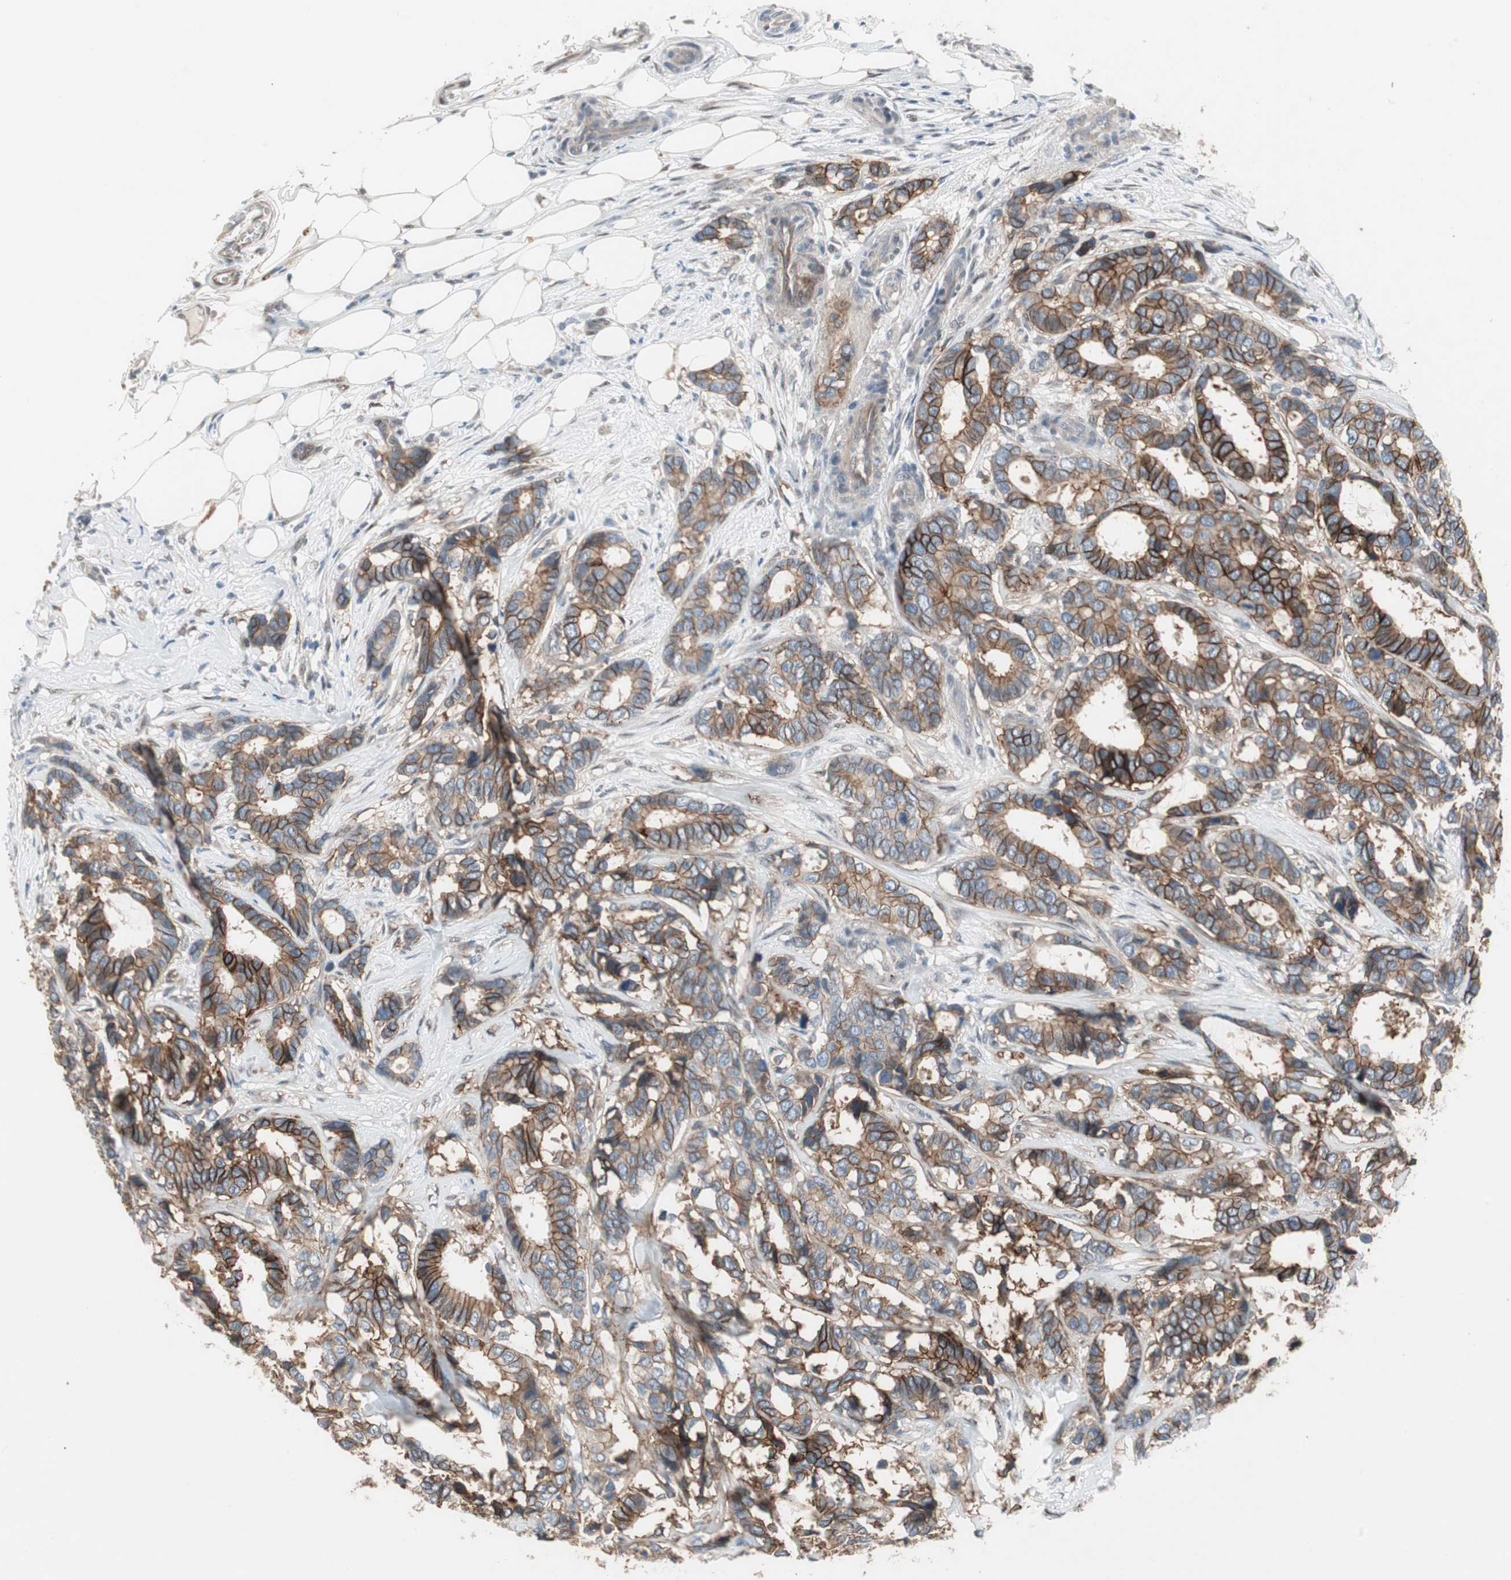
{"staining": {"intensity": "strong", "quantity": ">75%", "location": "cytoplasmic/membranous"}, "tissue": "breast cancer", "cell_type": "Tumor cells", "image_type": "cancer", "snomed": [{"axis": "morphology", "description": "Duct carcinoma"}, {"axis": "topography", "description": "Breast"}], "caption": "This image demonstrates immunohistochemistry staining of breast cancer (invasive ductal carcinoma), with high strong cytoplasmic/membranous expression in approximately >75% of tumor cells.", "gene": "CAND2", "patient": {"sex": "female", "age": 87}}